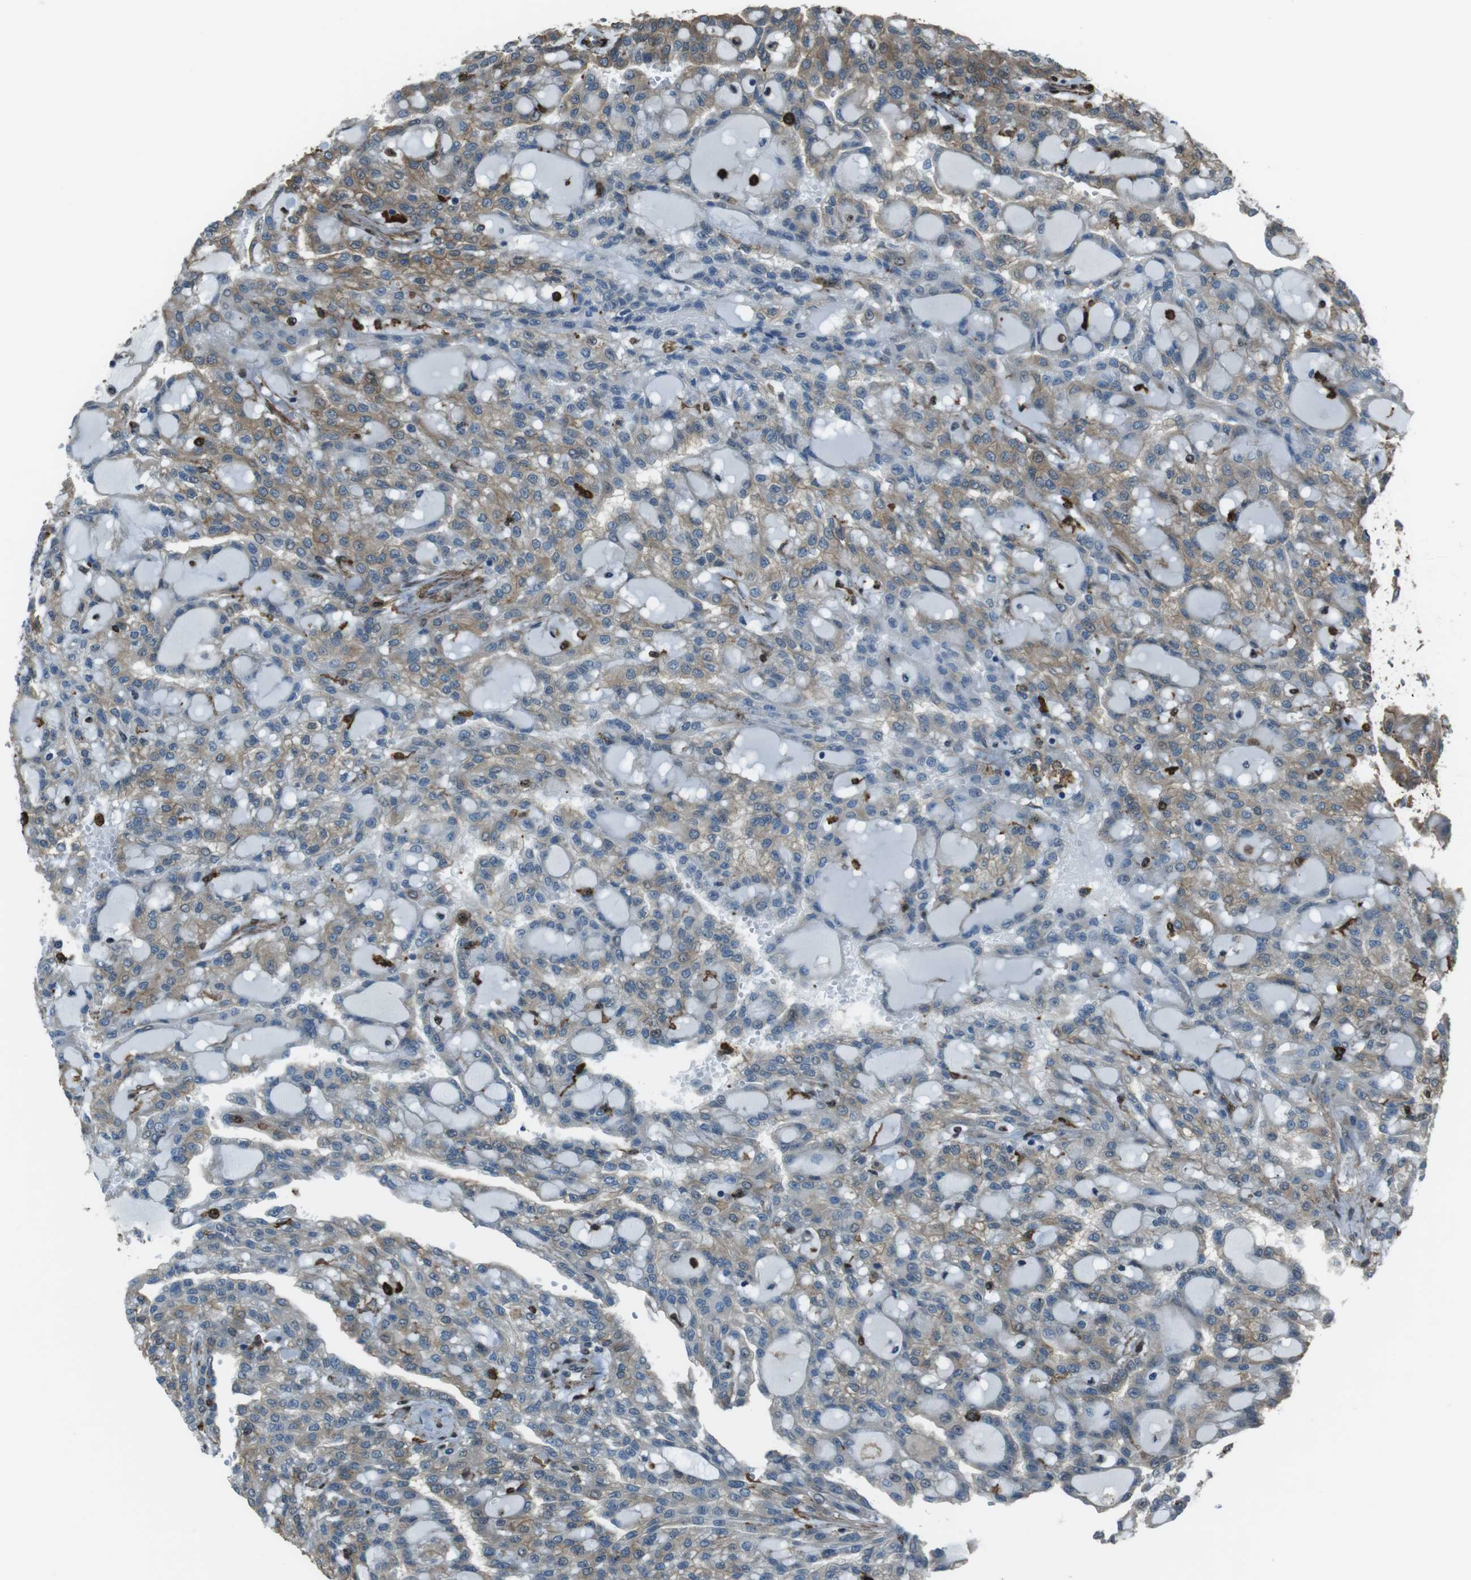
{"staining": {"intensity": "weak", "quantity": ">75%", "location": "cytoplasmic/membranous"}, "tissue": "renal cancer", "cell_type": "Tumor cells", "image_type": "cancer", "snomed": [{"axis": "morphology", "description": "Adenocarcinoma, NOS"}, {"axis": "topography", "description": "Kidney"}], "caption": "Protein staining by IHC demonstrates weak cytoplasmic/membranous positivity in approximately >75% of tumor cells in renal adenocarcinoma.", "gene": "SFT2D1", "patient": {"sex": "male", "age": 63}}